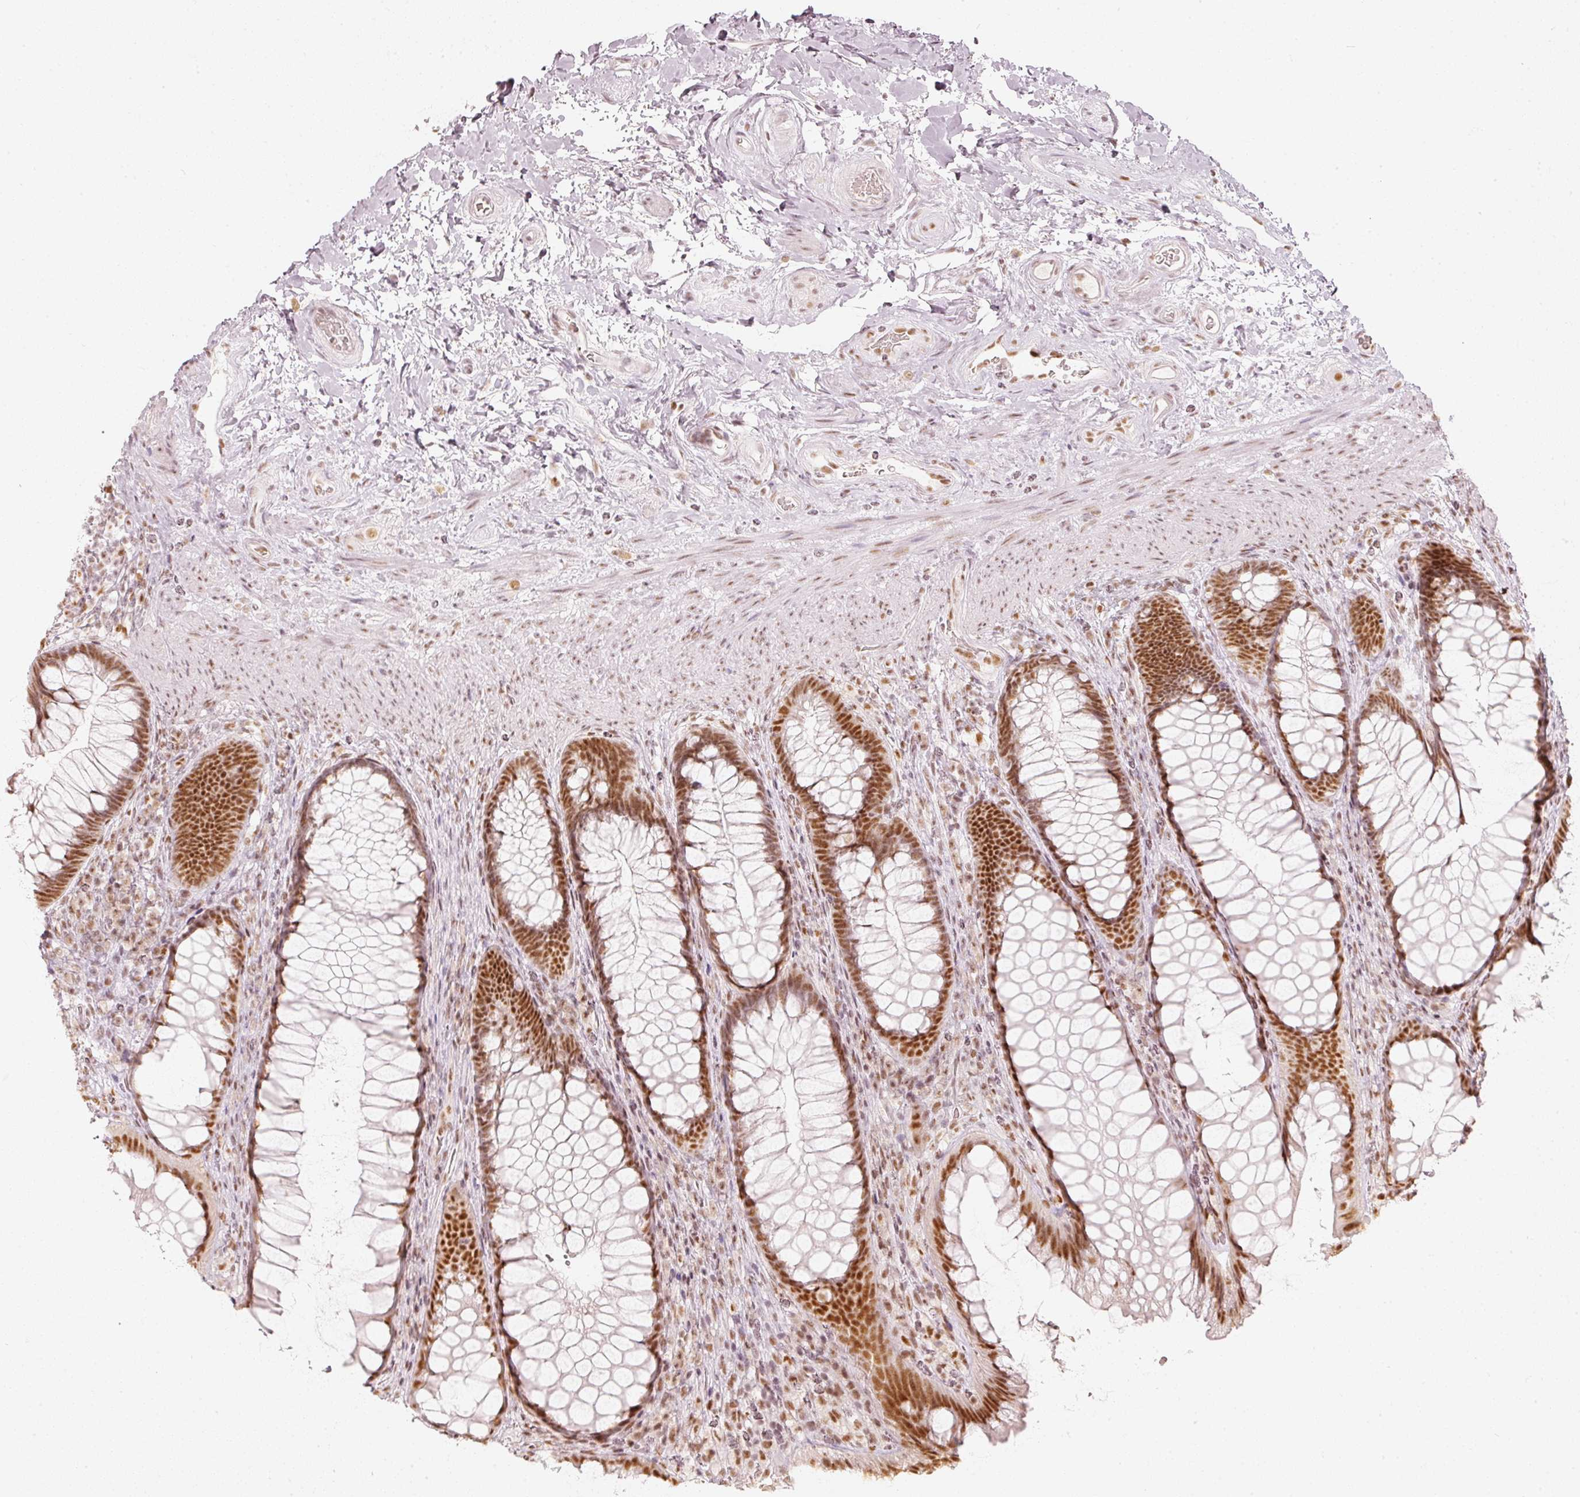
{"staining": {"intensity": "strong", "quantity": ">75%", "location": "nuclear"}, "tissue": "rectum", "cell_type": "Glandular cells", "image_type": "normal", "snomed": [{"axis": "morphology", "description": "Normal tissue, NOS"}, {"axis": "topography", "description": "Rectum"}], "caption": "Immunohistochemistry (IHC) micrograph of benign human rectum stained for a protein (brown), which exhibits high levels of strong nuclear expression in about >75% of glandular cells.", "gene": "PPP1R10", "patient": {"sex": "male", "age": 53}}